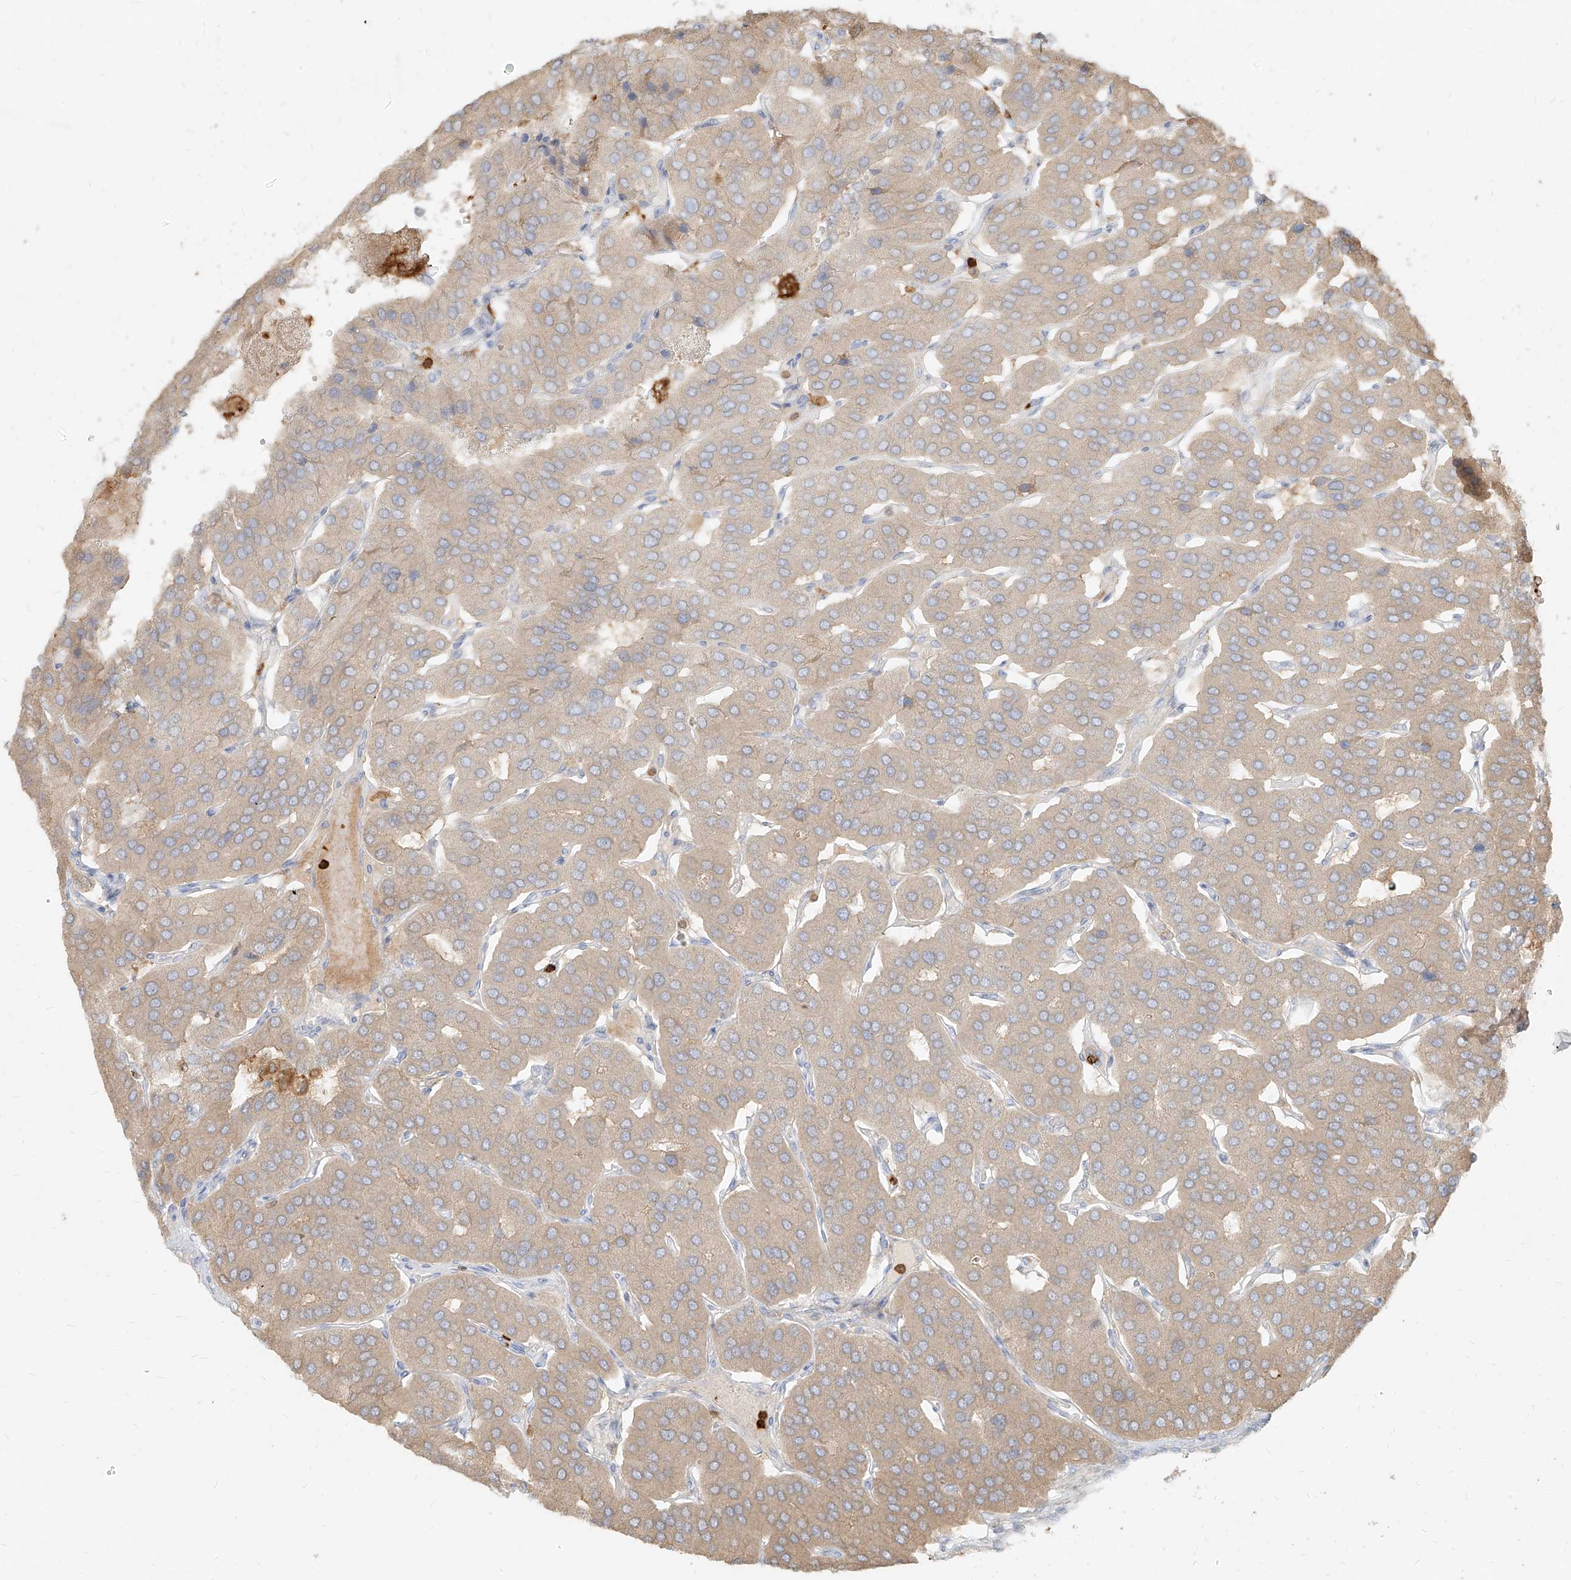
{"staining": {"intensity": "moderate", "quantity": "25%-75%", "location": "cytoplasmic/membranous"}, "tissue": "parathyroid gland", "cell_type": "Glandular cells", "image_type": "normal", "snomed": [{"axis": "morphology", "description": "Normal tissue, NOS"}, {"axis": "morphology", "description": "Adenoma, NOS"}, {"axis": "topography", "description": "Parathyroid gland"}], "caption": "Moderate cytoplasmic/membranous protein staining is appreciated in approximately 25%-75% of glandular cells in parathyroid gland. The staining was performed using DAB to visualize the protein expression in brown, while the nuclei were stained in blue with hematoxylin (Magnification: 20x).", "gene": "PGD", "patient": {"sex": "female", "age": 86}}